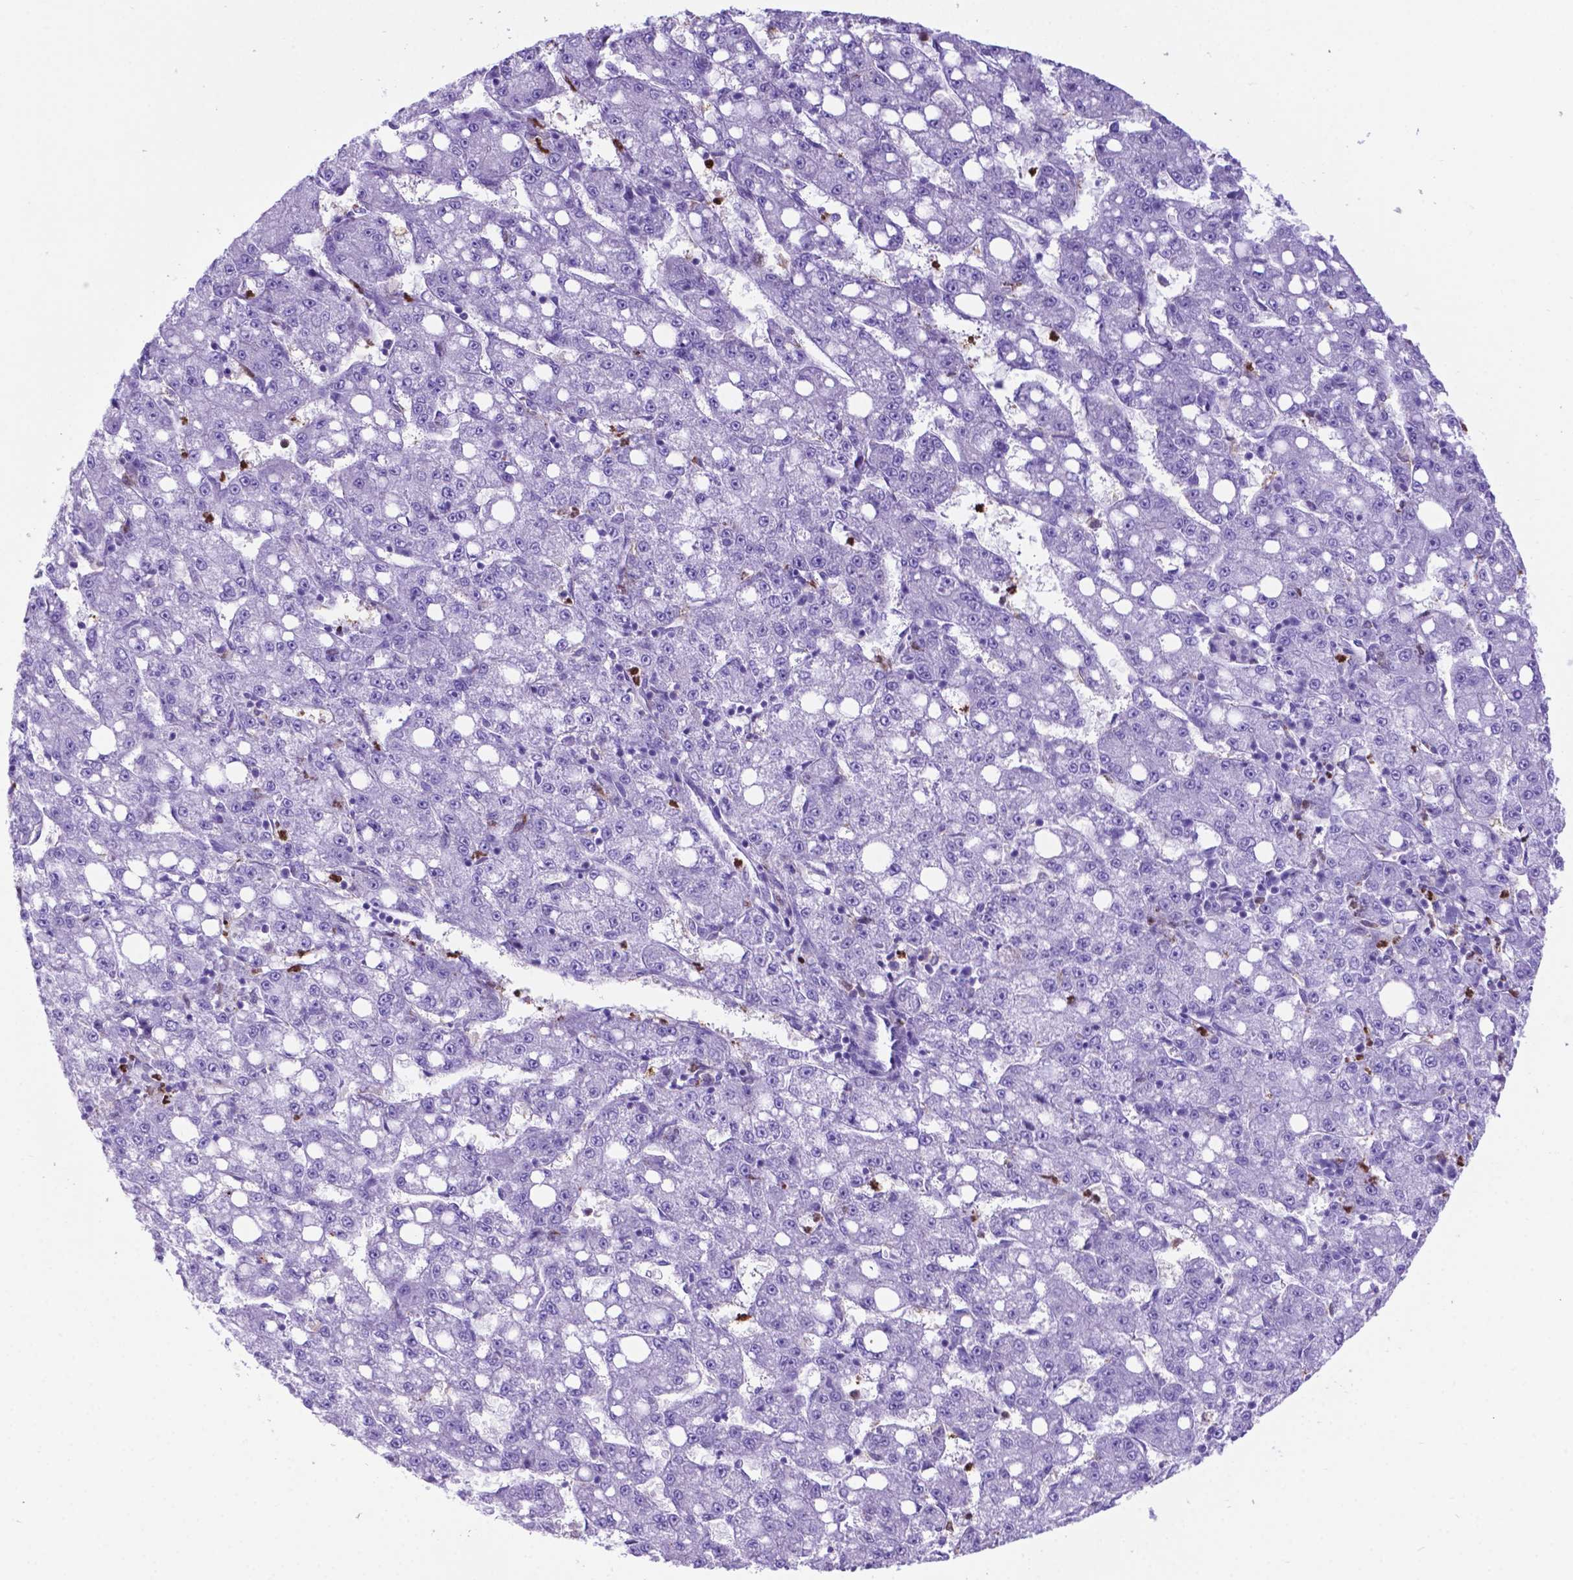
{"staining": {"intensity": "negative", "quantity": "none", "location": "none"}, "tissue": "liver cancer", "cell_type": "Tumor cells", "image_type": "cancer", "snomed": [{"axis": "morphology", "description": "Carcinoma, Hepatocellular, NOS"}, {"axis": "topography", "description": "Liver"}], "caption": "Protein analysis of liver cancer (hepatocellular carcinoma) exhibits no significant staining in tumor cells.", "gene": "LZTR1", "patient": {"sex": "female", "age": 65}}